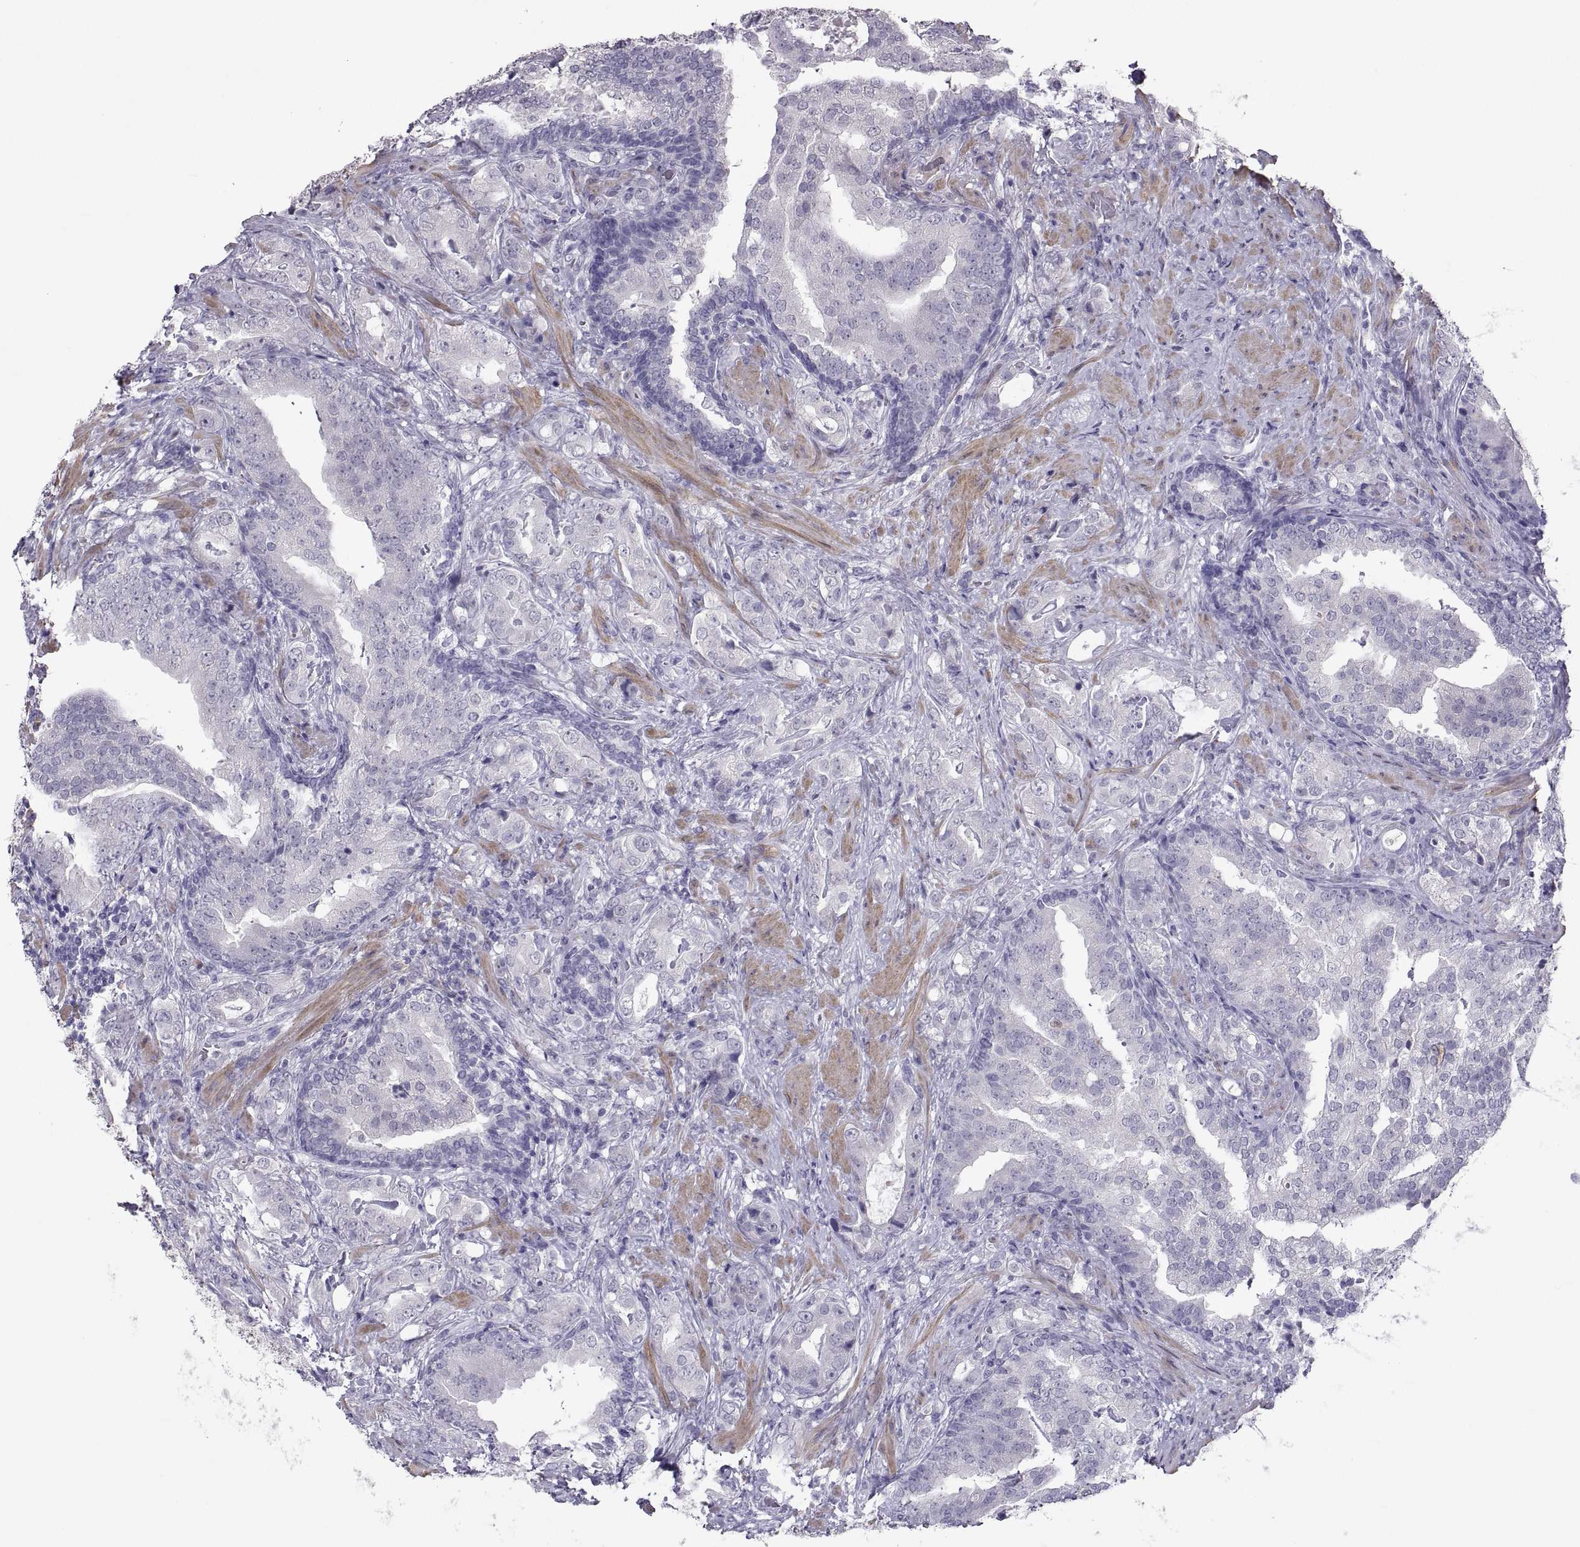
{"staining": {"intensity": "negative", "quantity": "none", "location": "none"}, "tissue": "prostate cancer", "cell_type": "Tumor cells", "image_type": "cancer", "snomed": [{"axis": "morphology", "description": "Adenocarcinoma, NOS"}, {"axis": "topography", "description": "Prostate"}], "caption": "Tumor cells show no significant protein expression in prostate cancer.", "gene": "IGSF1", "patient": {"sex": "male", "age": 57}}